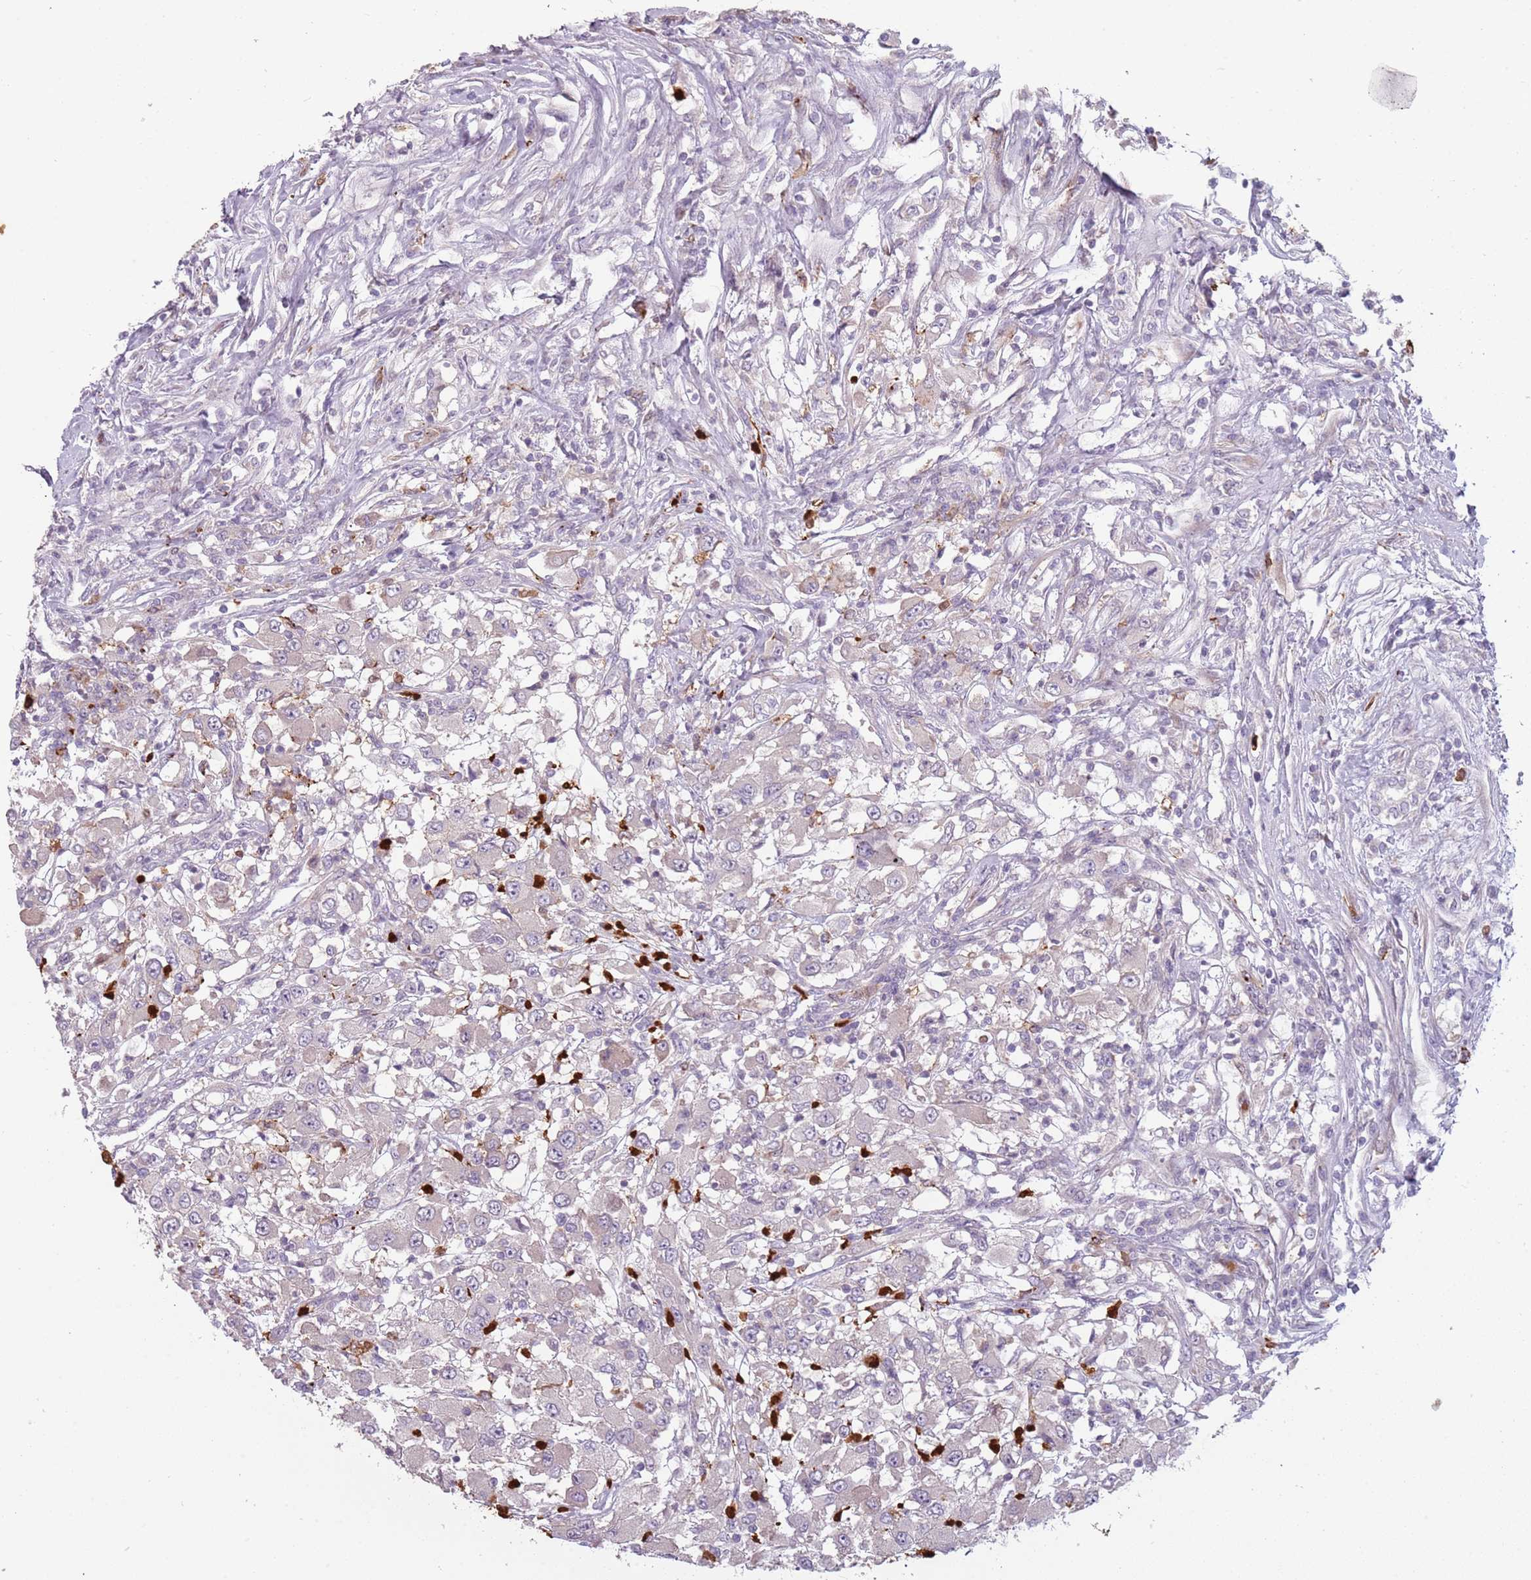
{"staining": {"intensity": "negative", "quantity": "none", "location": "none"}, "tissue": "renal cancer", "cell_type": "Tumor cells", "image_type": "cancer", "snomed": [{"axis": "morphology", "description": "Adenocarcinoma, NOS"}, {"axis": "topography", "description": "Kidney"}], "caption": "Tumor cells are negative for brown protein staining in renal adenocarcinoma.", "gene": "SPAG4", "patient": {"sex": "female", "age": 67}}